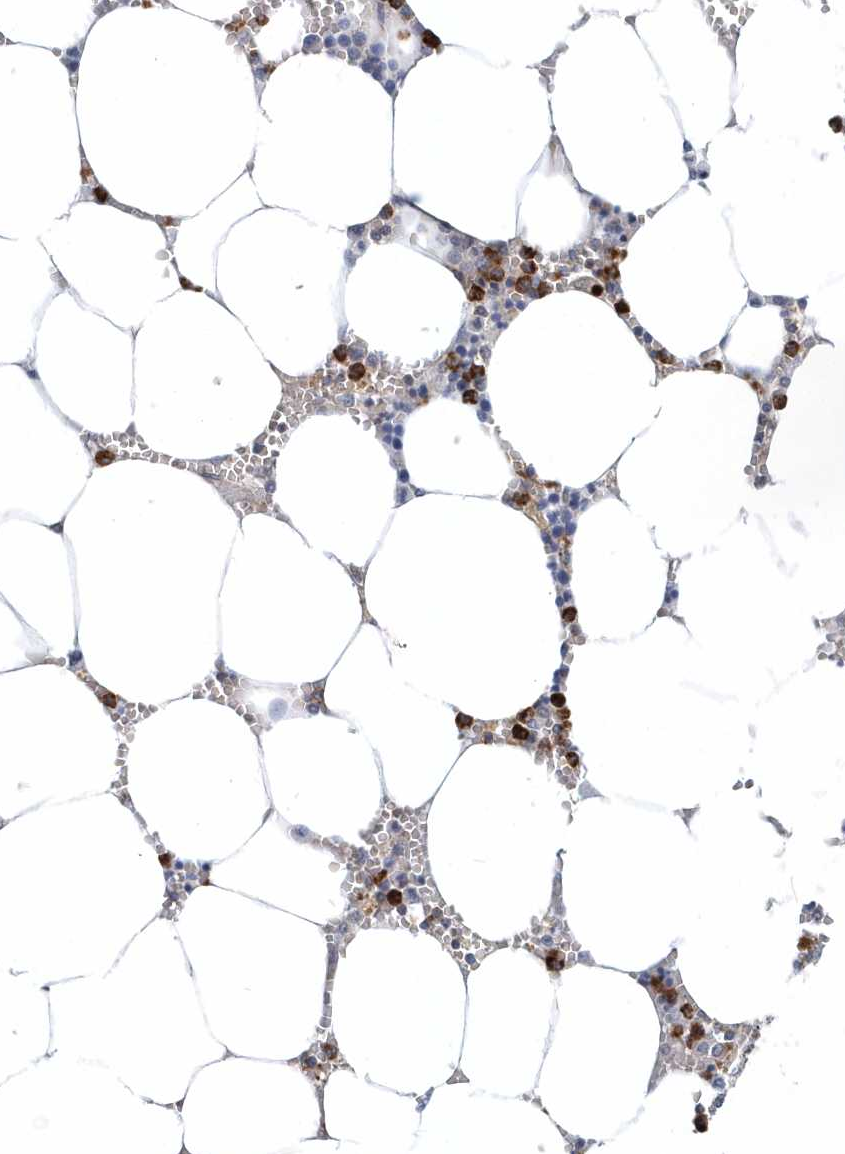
{"staining": {"intensity": "strong", "quantity": "25%-75%", "location": "cytoplasmic/membranous,nuclear"}, "tissue": "bone marrow", "cell_type": "Hematopoietic cells", "image_type": "normal", "snomed": [{"axis": "morphology", "description": "Normal tissue, NOS"}, {"axis": "topography", "description": "Bone marrow"}], "caption": "Brown immunohistochemical staining in normal bone marrow exhibits strong cytoplasmic/membranous,nuclear expression in about 25%-75% of hematopoietic cells. The staining was performed using DAB to visualize the protein expression in brown, while the nuclei were stained in blue with hematoxylin (Magnification: 20x).", "gene": "RNF7", "patient": {"sex": "male", "age": 70}}